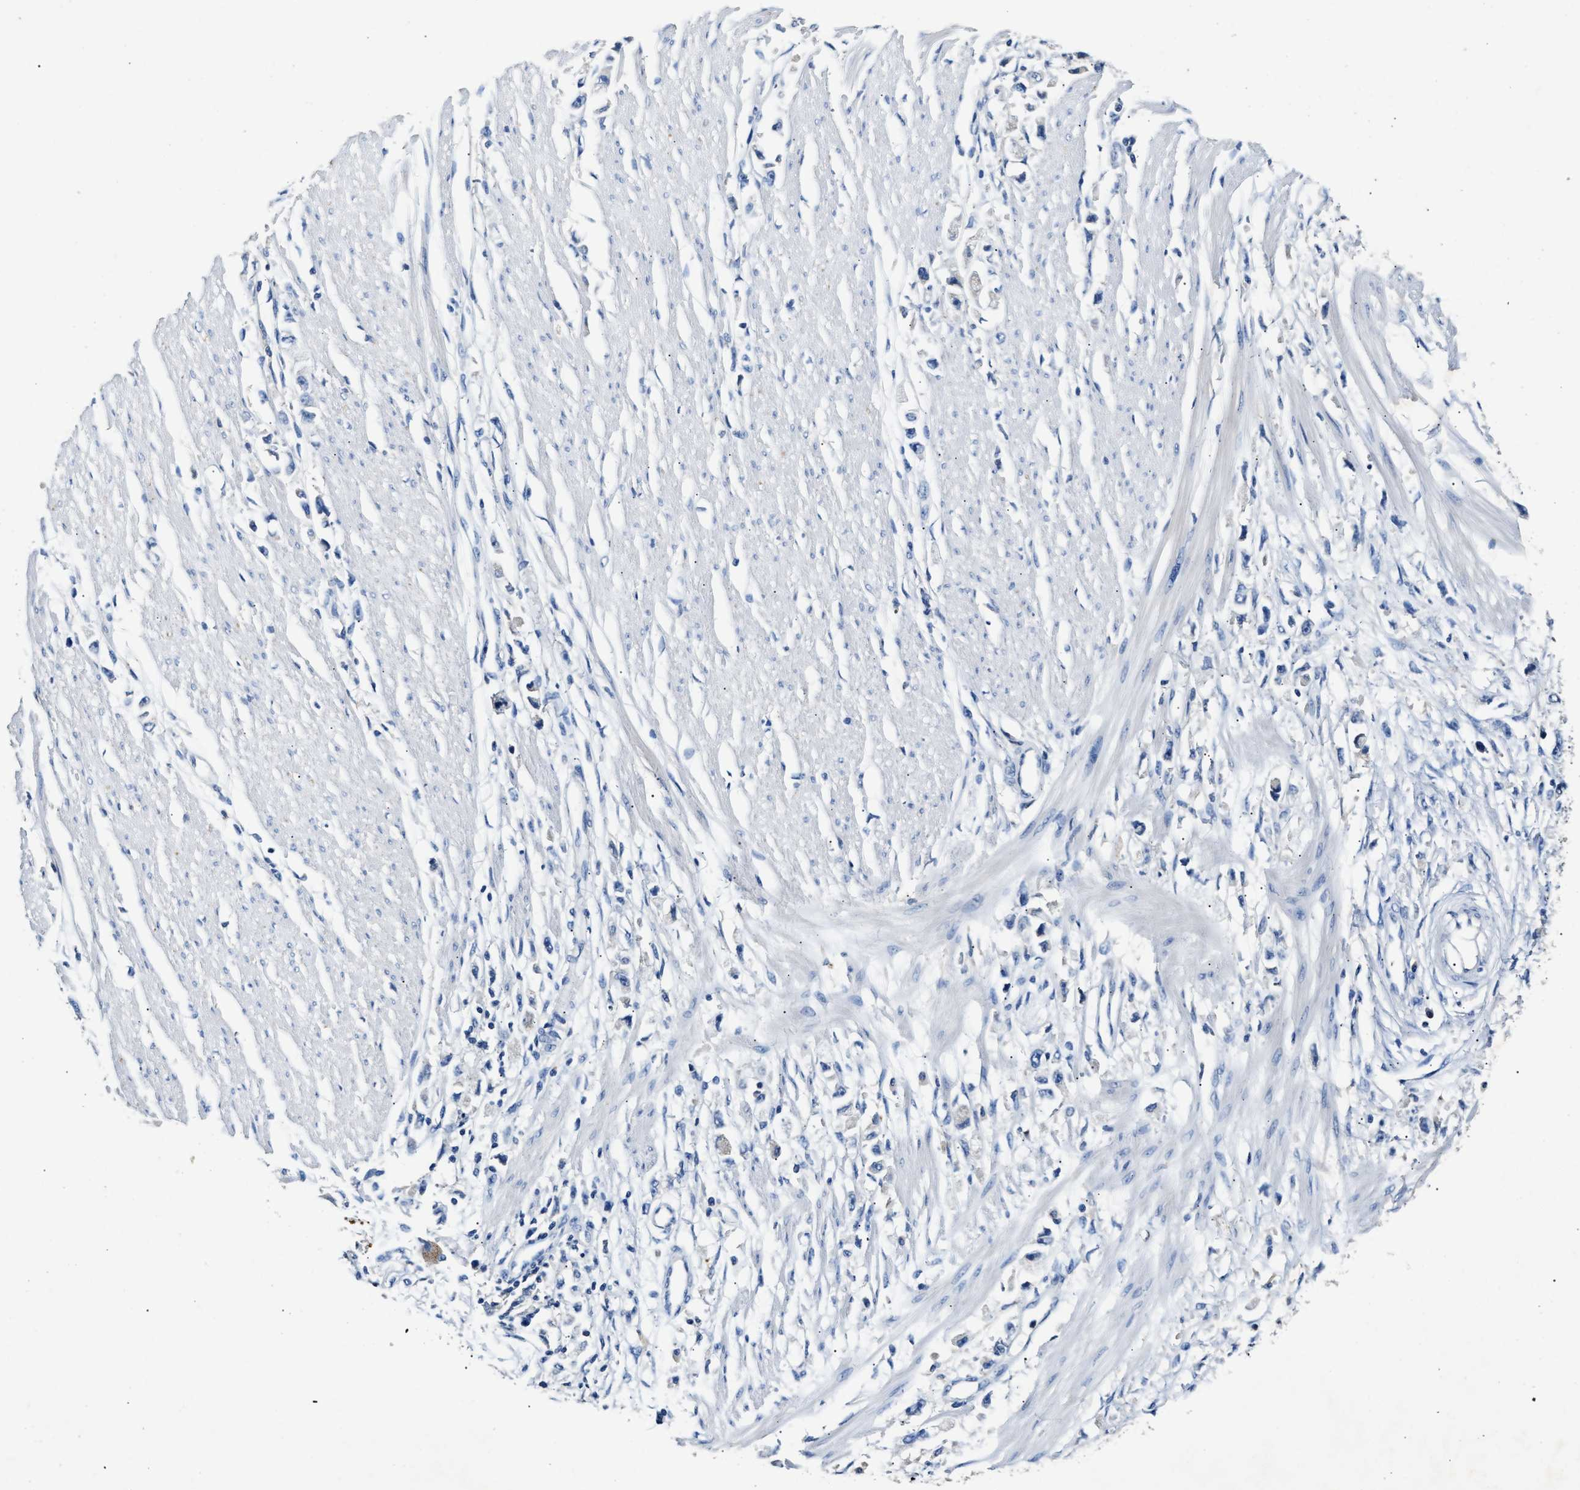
{"staining": {"intensity": "negative", "quantity": "none", "location": "none"}, "tissue": "stomach cancer", "cell_type": "Tumor cells", "image_type": "cancer", "snomed": [{"axis": "morphology", "description": "Adenocarcinoma, NOS"}, {"axis": "topography", "description": "Stomach"}], "caption": "Immunohistochemical staining of human adenocarcinoma (stomach) demonstrates no significant staining in tumor cells.", "gene": "SLCO2B1", "patient": {"sex": "female", "age": 59}}